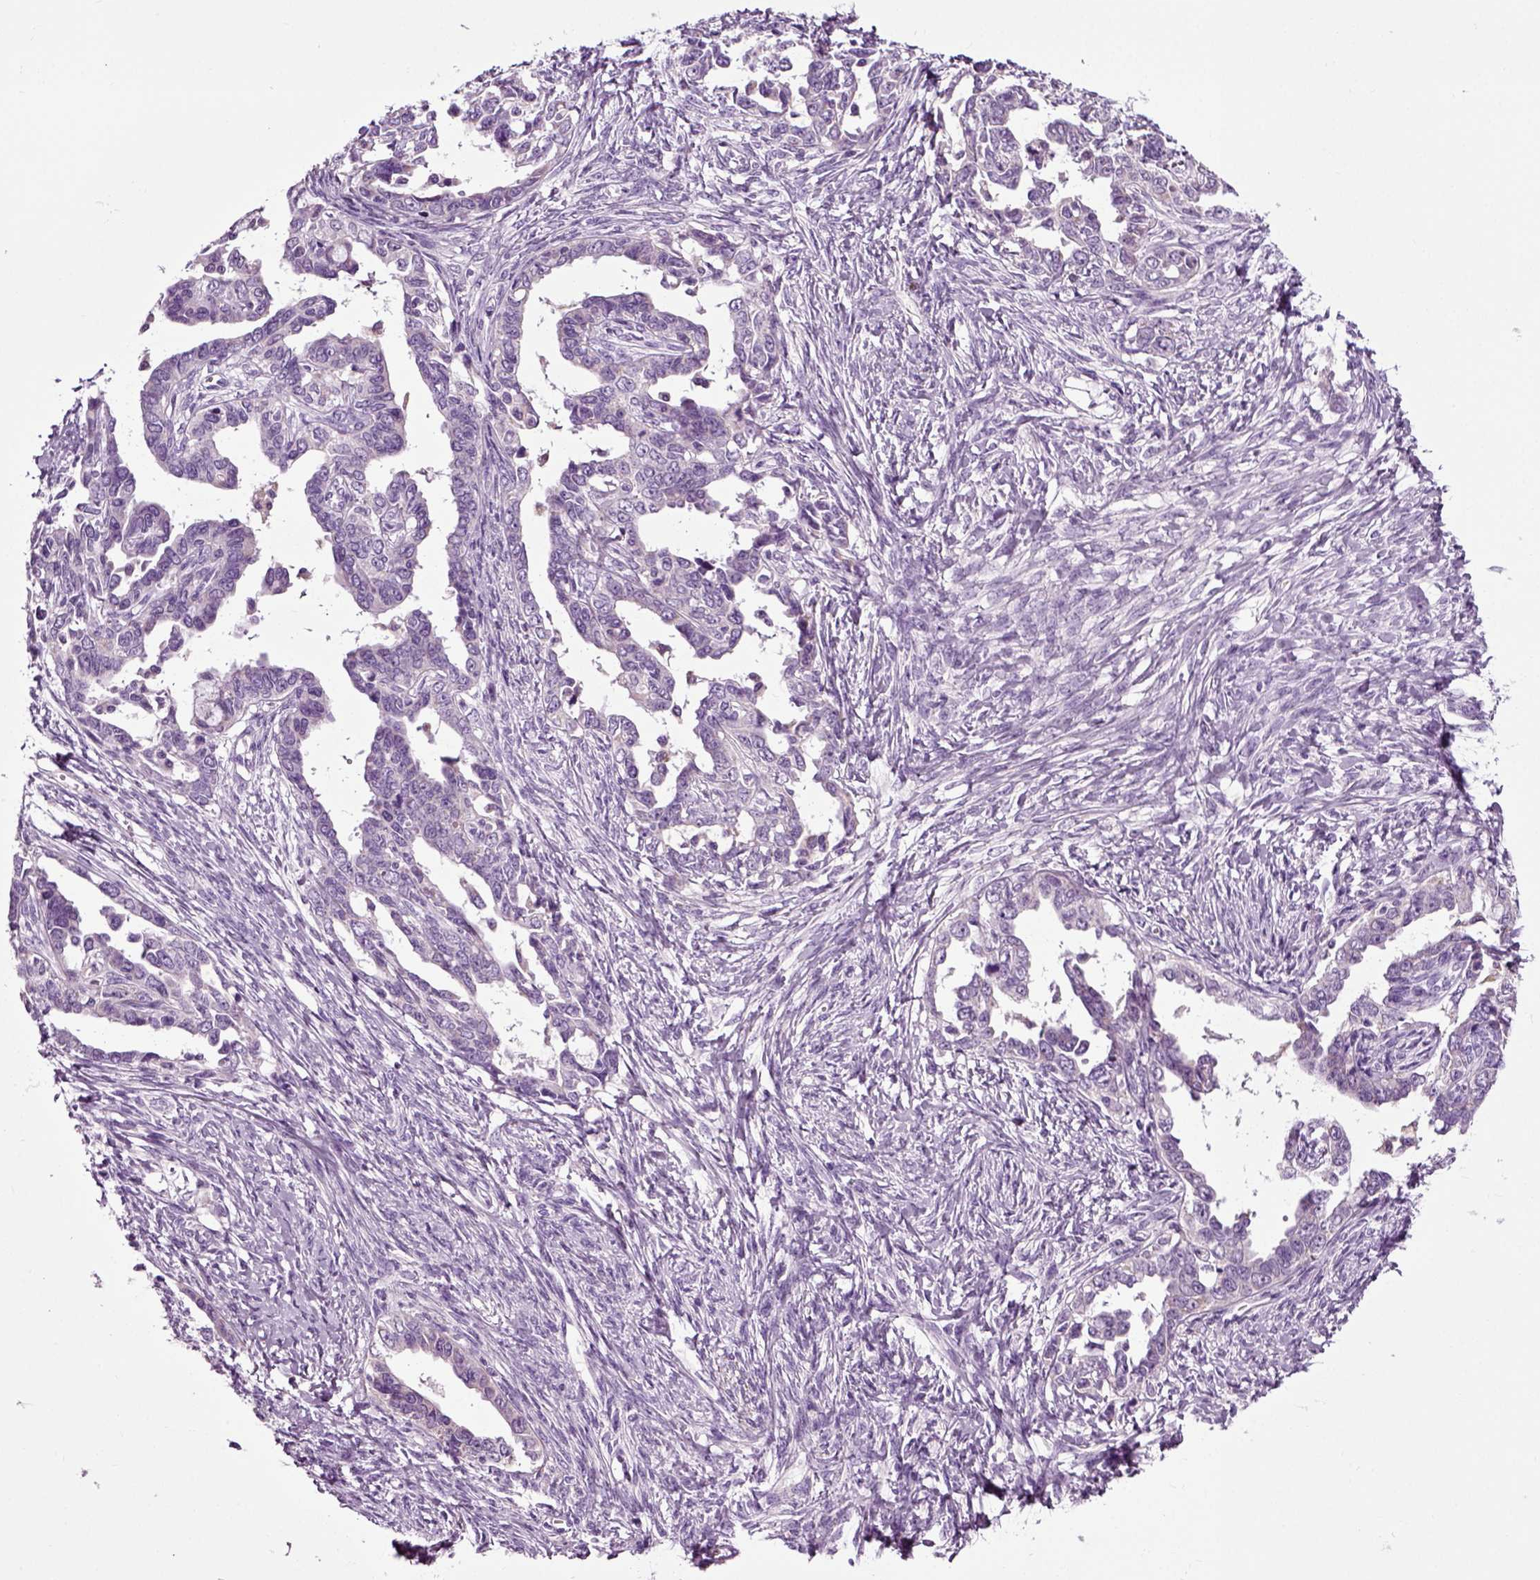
{"staining": {"intensity": "negative", "quantity": "none", "location": "none"}, "tissue": "ovarian cancer", "cell_type": "Tumor cells", "image_type": "cancer", "snomed": [{"axis": "morphology", "description": "Cystadenocarcinoma, serous, NOS"}, {"axis": "topography", "description": "Ovary"}], "caption": "Ovarian cancer (serous cystadenocarcinoma) was stained to show a protein in brown. There is no significant staining in tumor cells. (DAB immunohistochemistry visualized using brightfield microscopy, high magnification).", "gene": "DNAH10", "patient": {"sex": "female", "age": 69}}